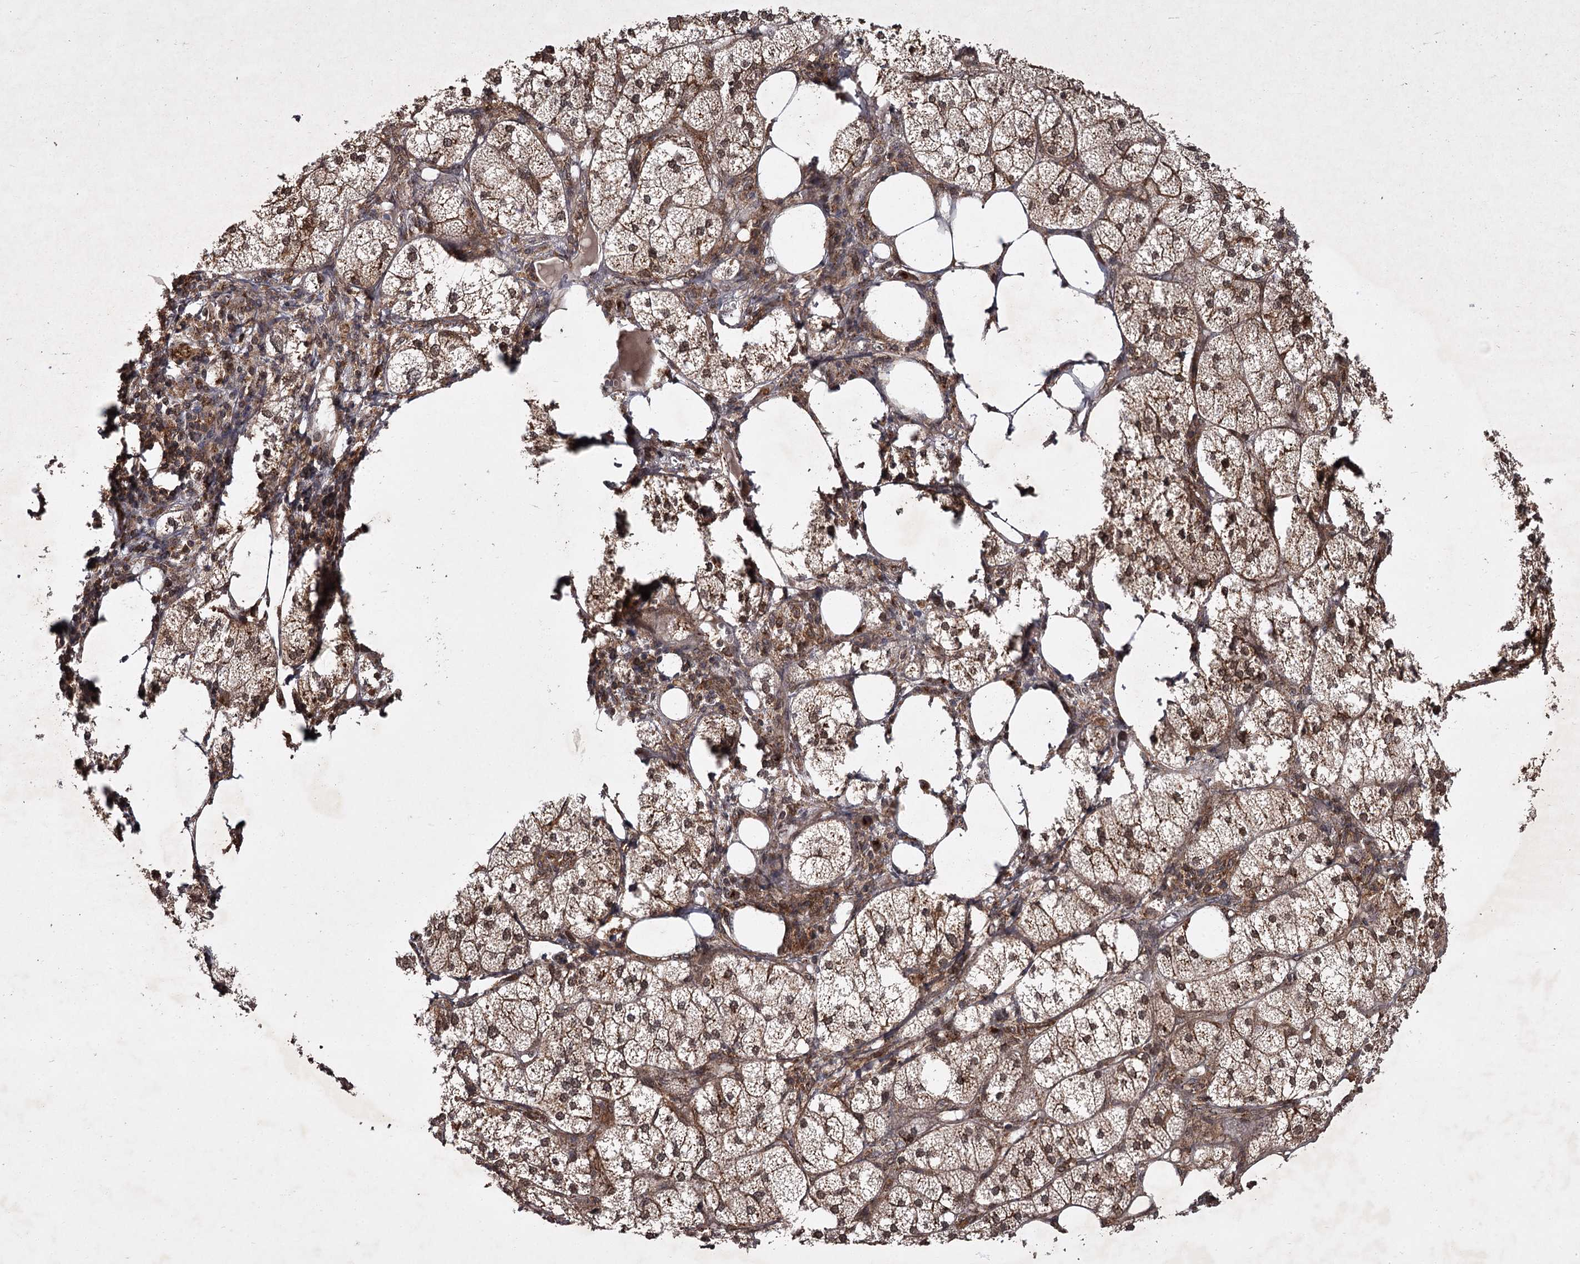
{"staining": {"intensity": "moderate", "quantity": ">75%", "location": "cytoplasmic/membranous,nuclear"}, "tissue": "adrenal gland", "cell_type": "Glandular cells", "image_type": "normal", "snomed": [{"axis": "morphology", "description": "Normal tissue, NOS"}, {"axis": "topography", "description": "Adrenal gland"}], "caption": "A high-resolution image shows immunohistochemistry staining of benign adrenal gland, which demonstrates moderate cytoplasmic/membranous,nuclear expression in approximately >75% of glandular cells. Using DAB (3,3'-diaminobenzidine) (brown) and hematoxylin (blue) stains, captured at high magnification using brightfield microscopy.", "gene": "TBC1D23", "patient": {"sex": "female", "age": 61}}